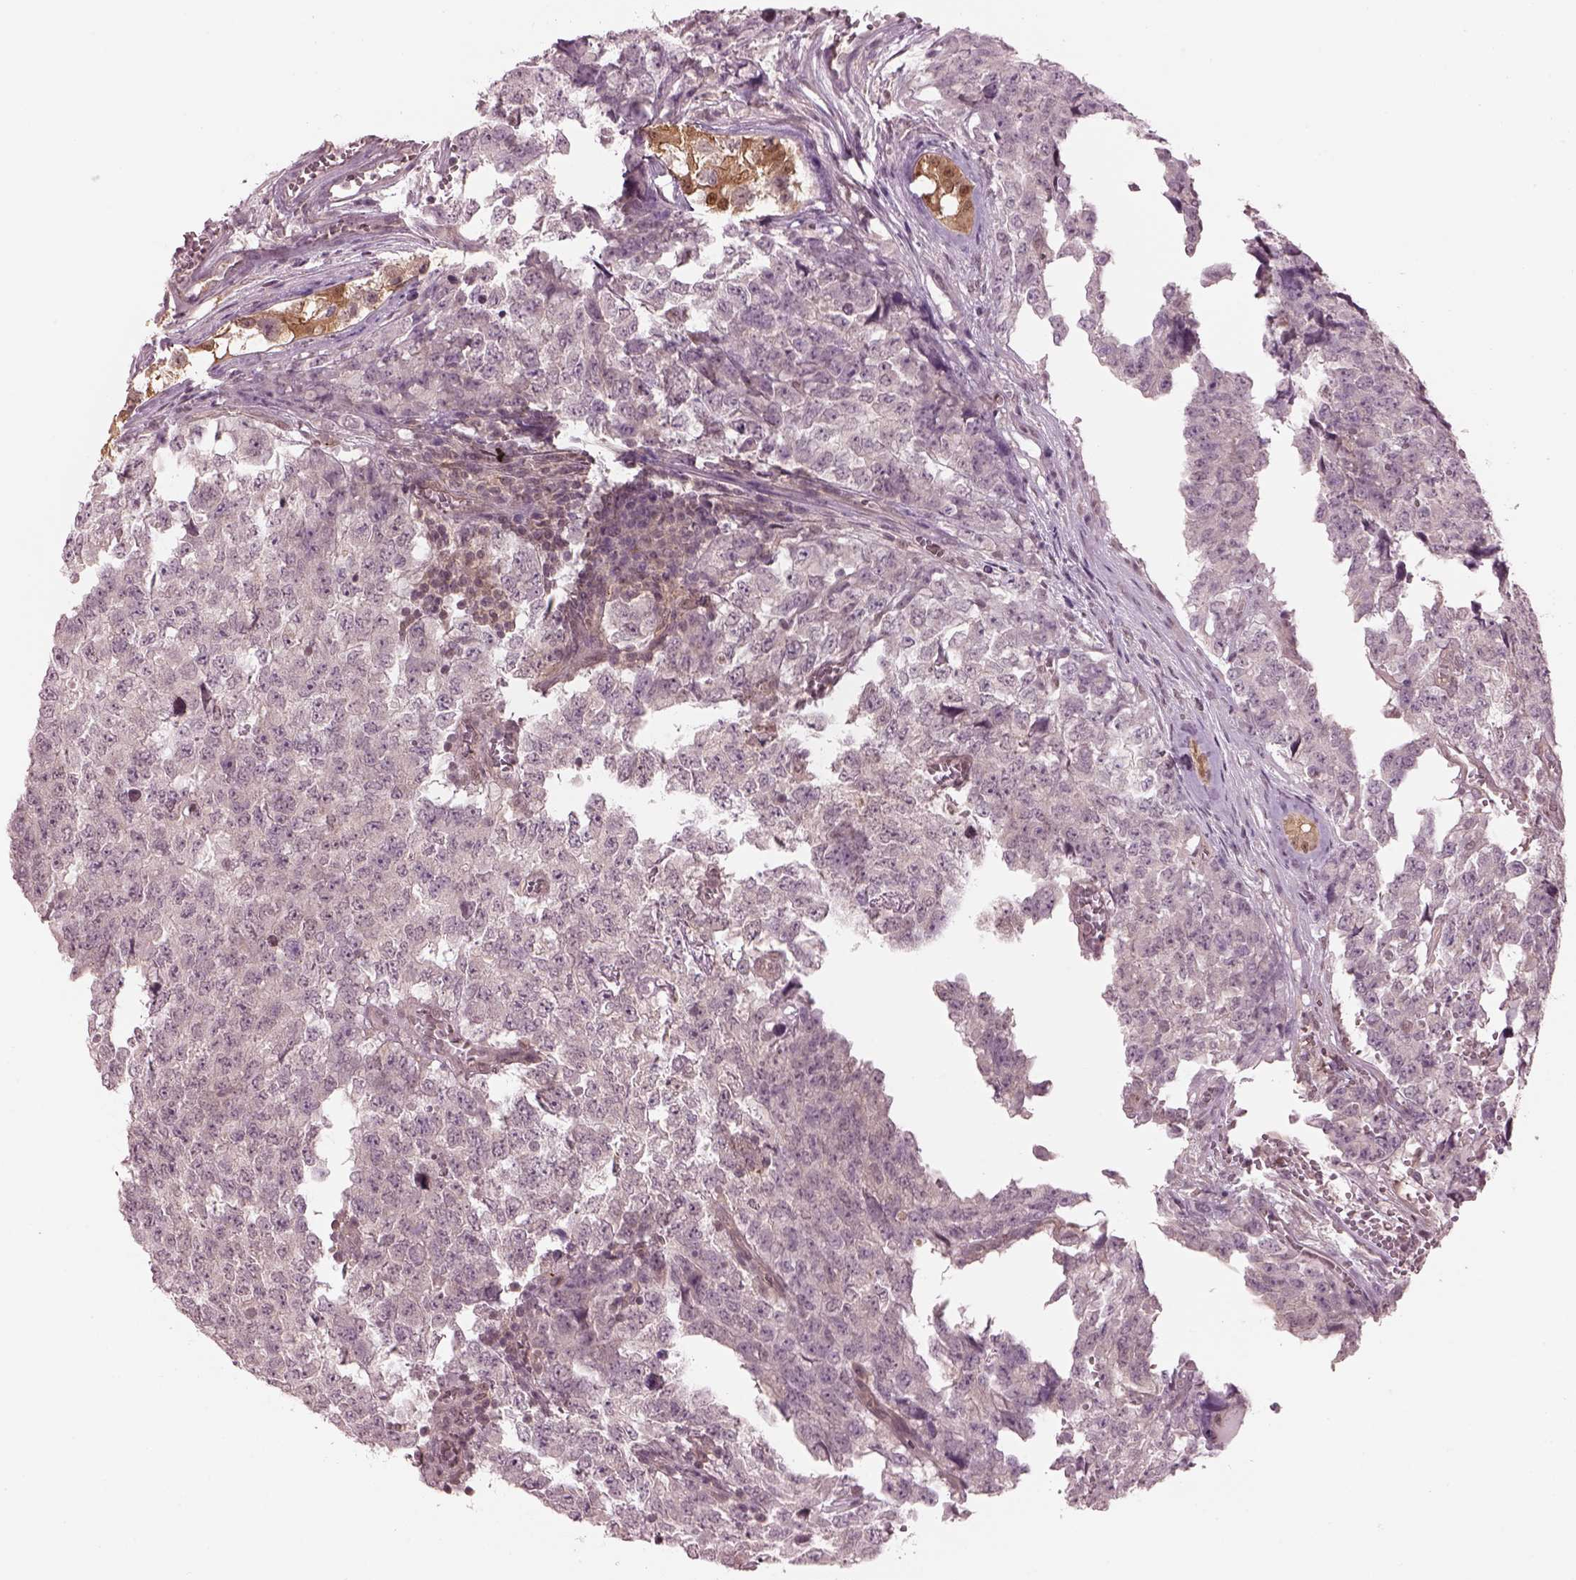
{"staining": {"intensity": "negative", "quantity": "none", "location": "none"}, "tissue": "testis cancer", "cell_type": "Tumor cells", "image_type": "cancer", "snomed": [{"axis": "morphology", "description": "Carcinoma, Embryonal, NOS"}, {"axis": "topography", "description": "Testis"}], "caption": "Immunohistochemistry (IHC) micrograph of neoplastic tissue: human testis cancer stained with DAB reveals no significant protein positivity in tumor cells.", "gene": "SRI", "patient": {"sex": "male", "age": 23}}